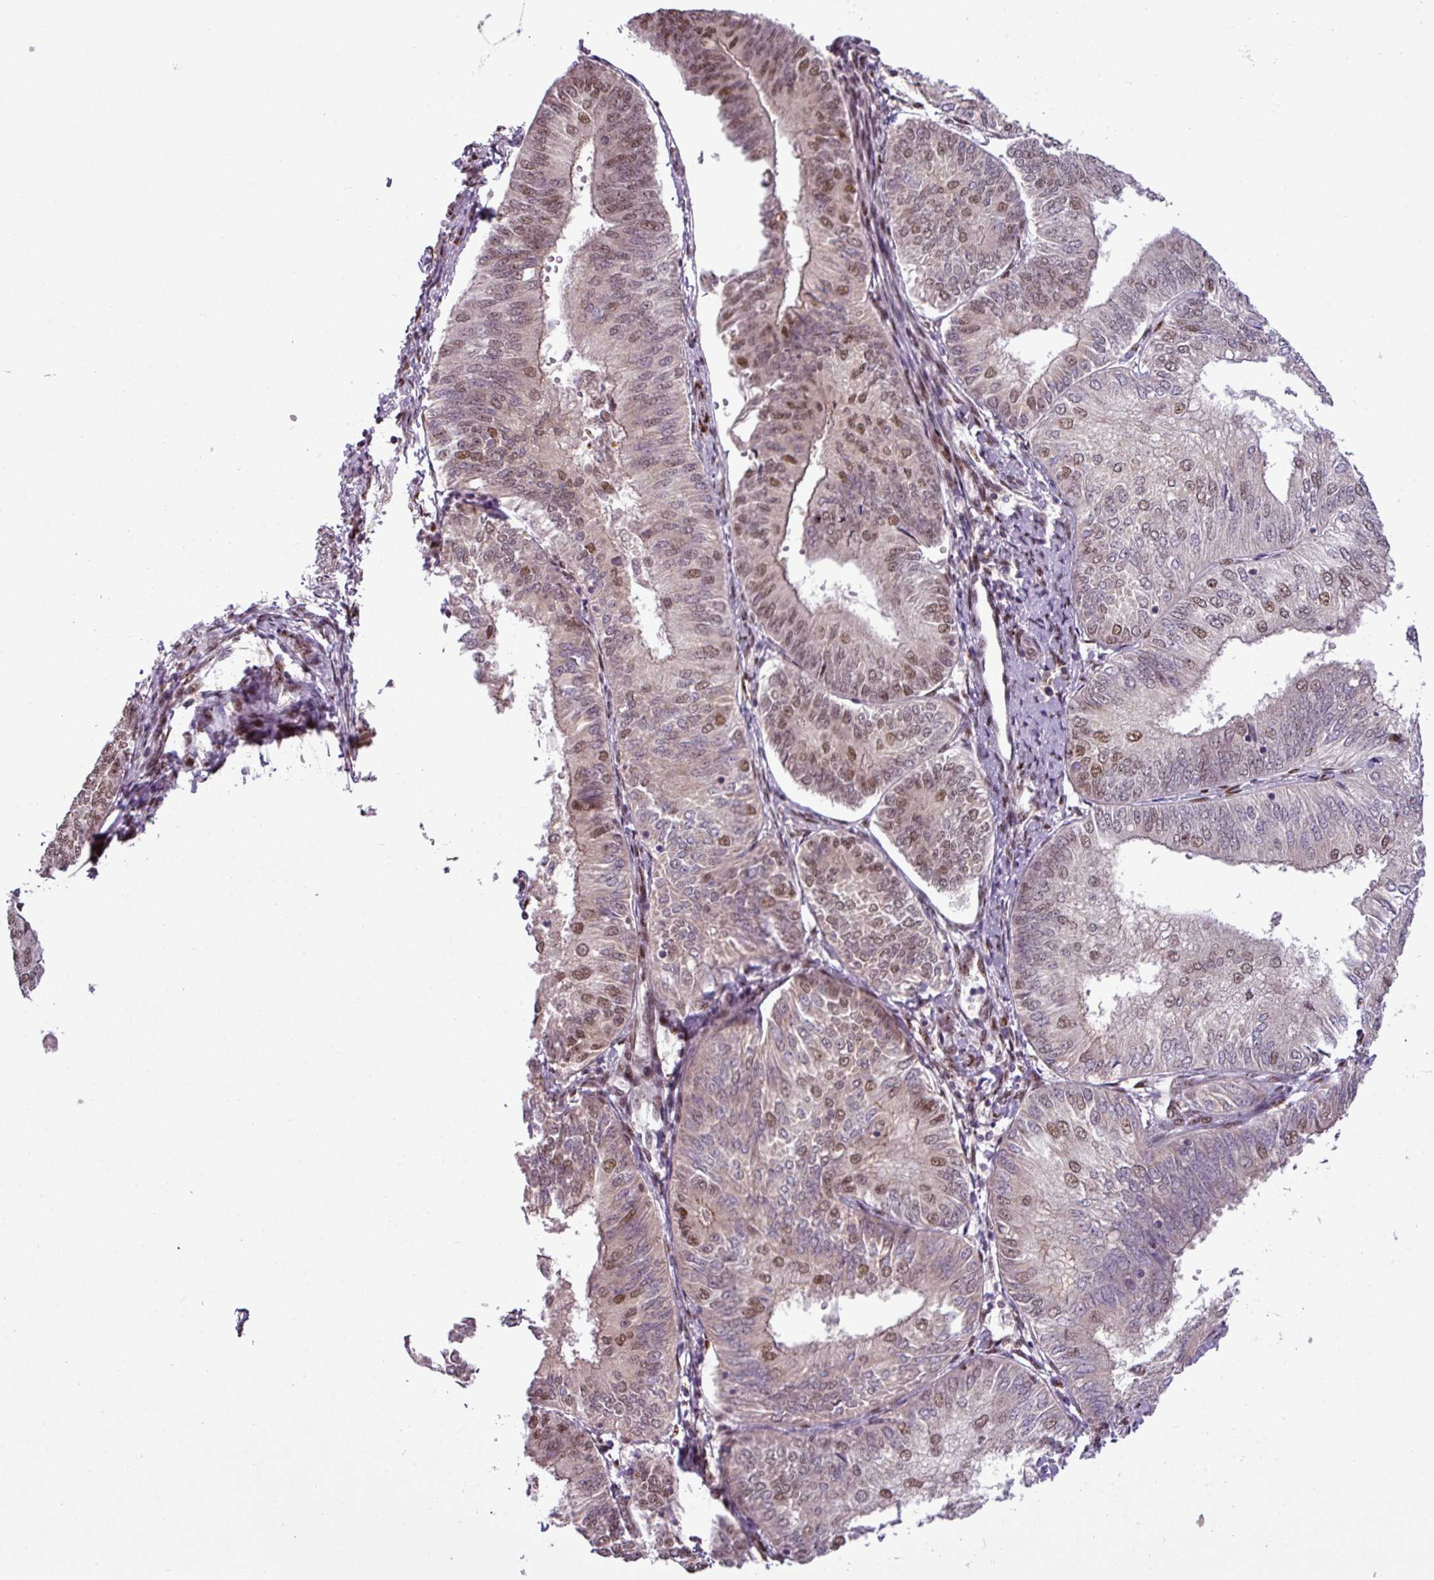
{"staining": {"intensity": "moderate", "quantity": "25%-75%", "location": "nuclear"}, "tissue": "endometrial cancer", "cell_type": "Tumor cells", "image_type": "cancer", "snomed": [{"axis": "morphology", "description": "Adenocarcinoma, NOS"}, {"axis": "topography", "description": "Endometrium"}], "caption": "Moderate nuclear staining for a protein is appreciated in approximately 25%-75% of tumor cells of adenocarcinoma (endometrial) using IHC.", "gene": "IRF2BPL", "patient": {"sex": "female", "age": 58}}